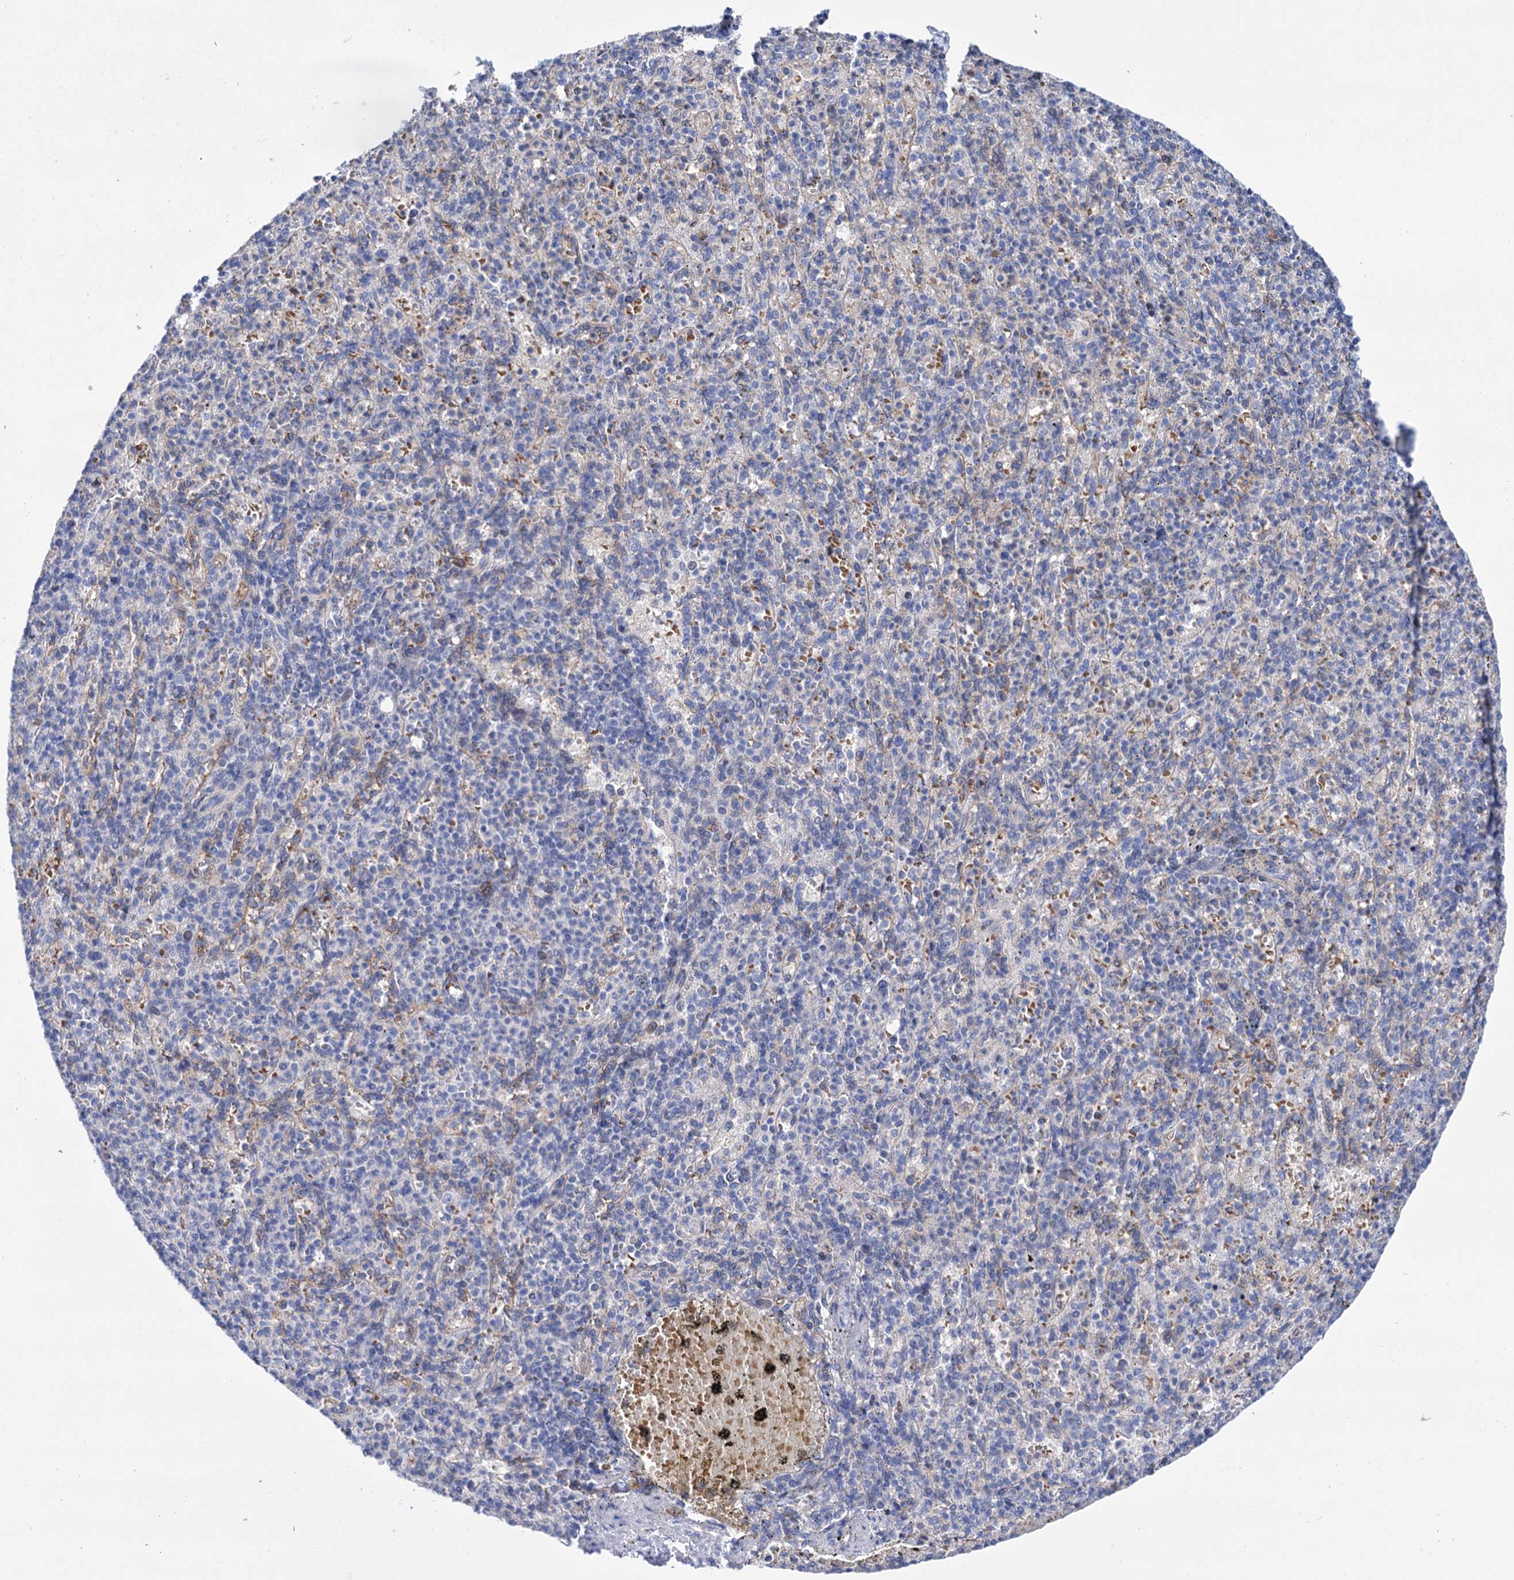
{"staining": {"intensity": "negative", "quantity": "none", "location": "none"}, "tissue": "spleen", "cell_type": "Cells in red pulp", "image_type": "normal", "snomed": [{"axis": "morphology", "description": "Normal tissue, NOS"}, {"axis": "topography", "description": "Spleen"}], "caption": "Immunohistochemistry micrograph of unremarkable human spleen stained for a protein (brown), which exhibits no positivity in cells in red pulp.", "gene": "YARS2", "patient": {"sex": "female", "age": 74}}